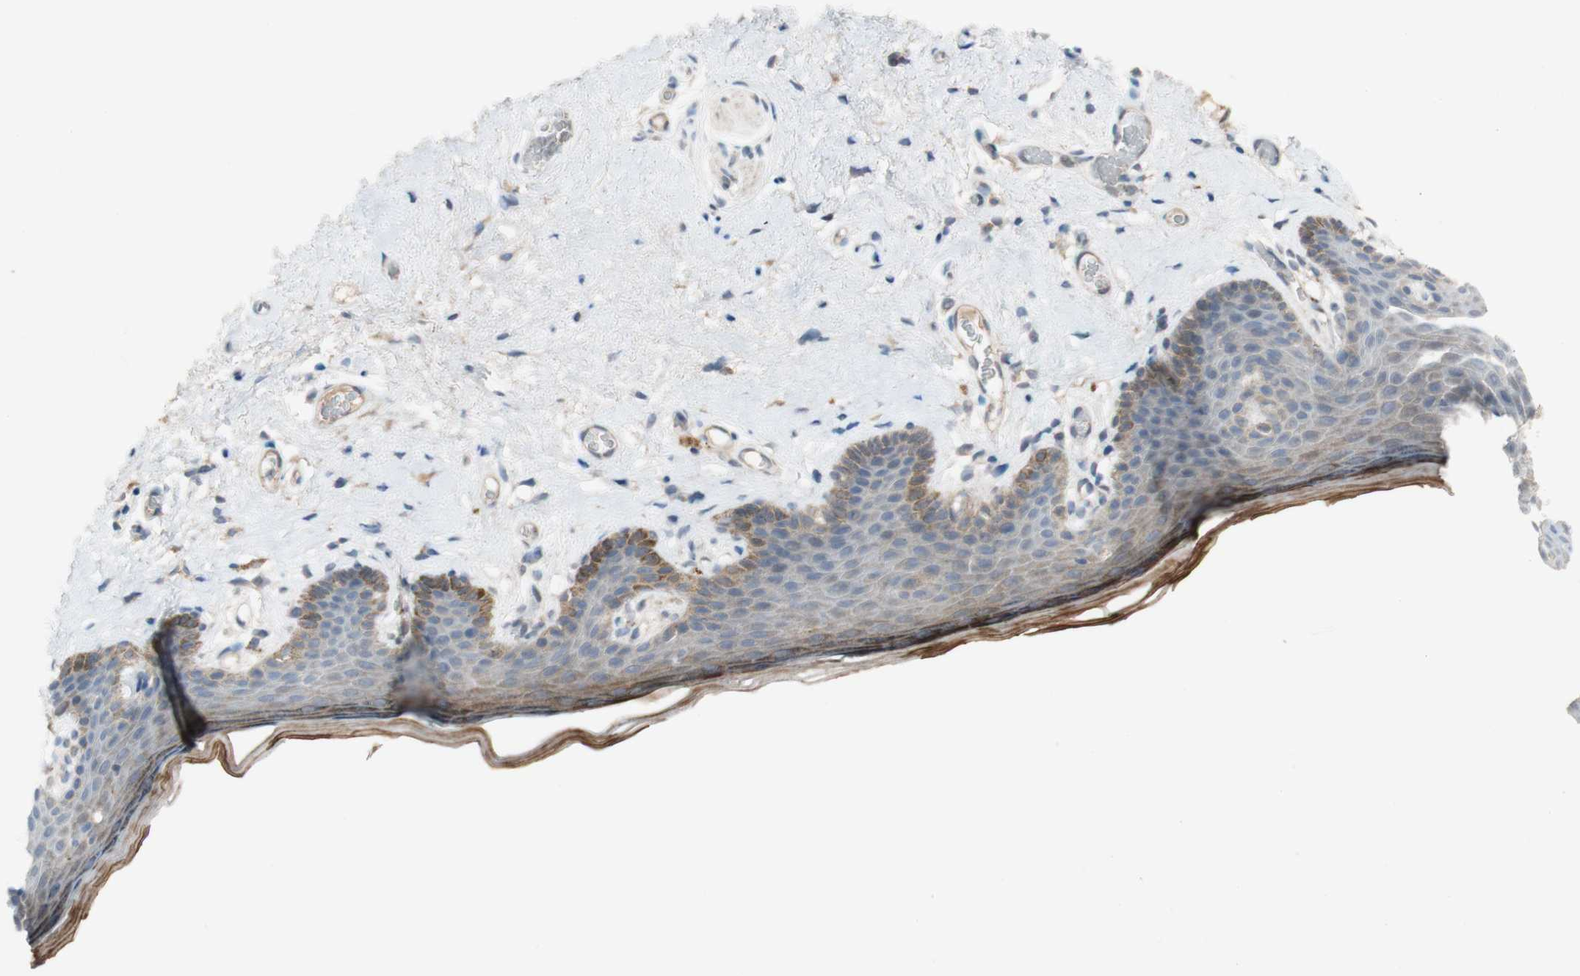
{"staining": {"intensity": "moderate", "quantity": "<25%", "location": "cytoplasmic/membranous"}, "tissue": "skin", "cell_type": "Epidermal cells", "image_type": "normal", "snomed": [{"axis": "morphology", "description": "Normal tissue, NOS"}, {"axis": "topography", "description": "Vulva"}], "caption": "Unremarkable skin displays moderate cytoplasmic/membranous expression in approximately <25% of epidermal cells The staining is performed using DAB brown chromogen to label protein expression. The nuclei are counter-stained blue using hematoxylin..", "gene": "PEX2", "patient": {"sex": "female", "age": 54}}